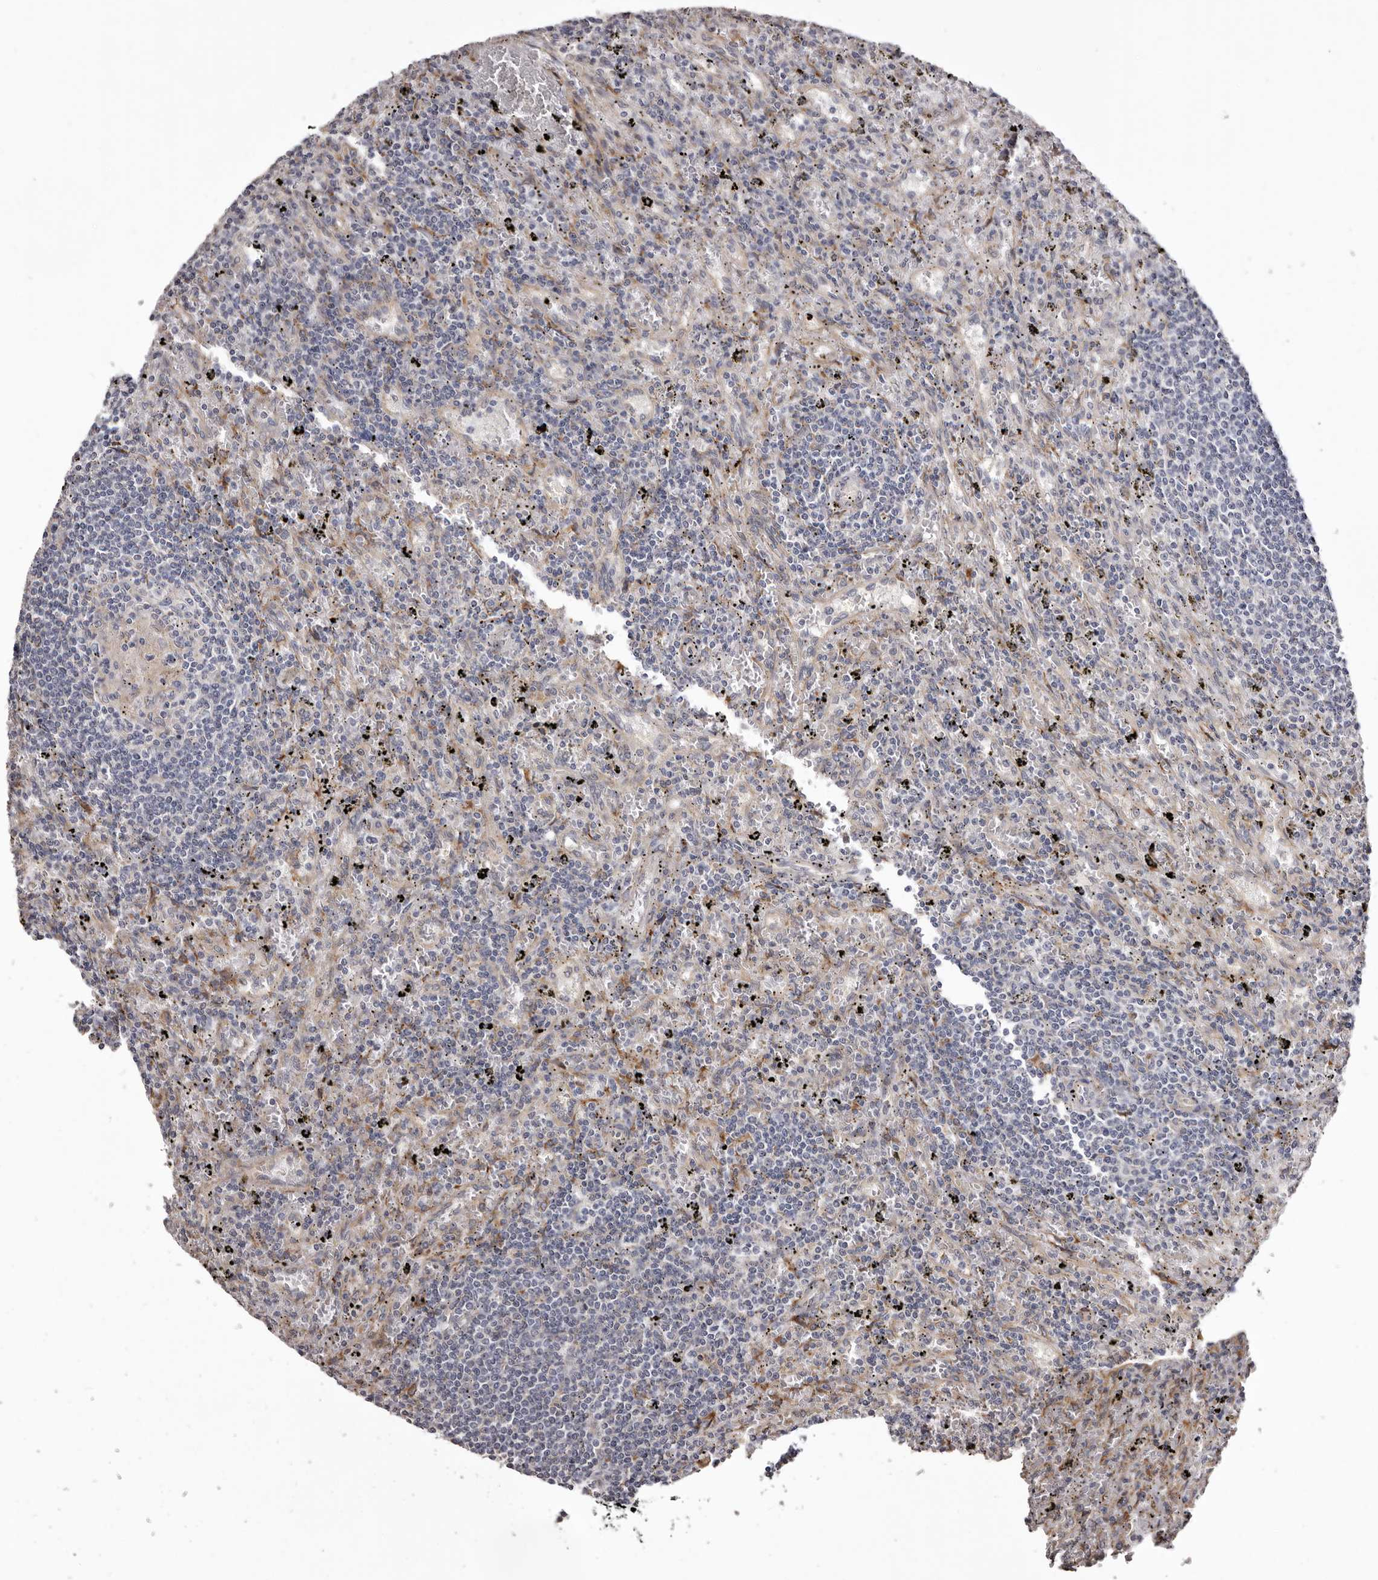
{"staining": {"intensity": "negative", "quantity": "none", "location": "none"}, "tissue": "lymphoma", "cell_type": "Tumor cells", "image_type": "cancer", "snomed": [{"axis": "morphology", "description": "Malignant lymphoma, non-Hodgkin's type, Low grade"}, {"axis": "topography", "description": "Spleen"}], "caption": "This is an immunohistochemistry histopathology image of human malignant lymphoma, non-Hodgkin's type (low-grade). There is no expression in tumor cells.", "gene": "PIGX", "patient": {"sex": "male", "age": 76}}